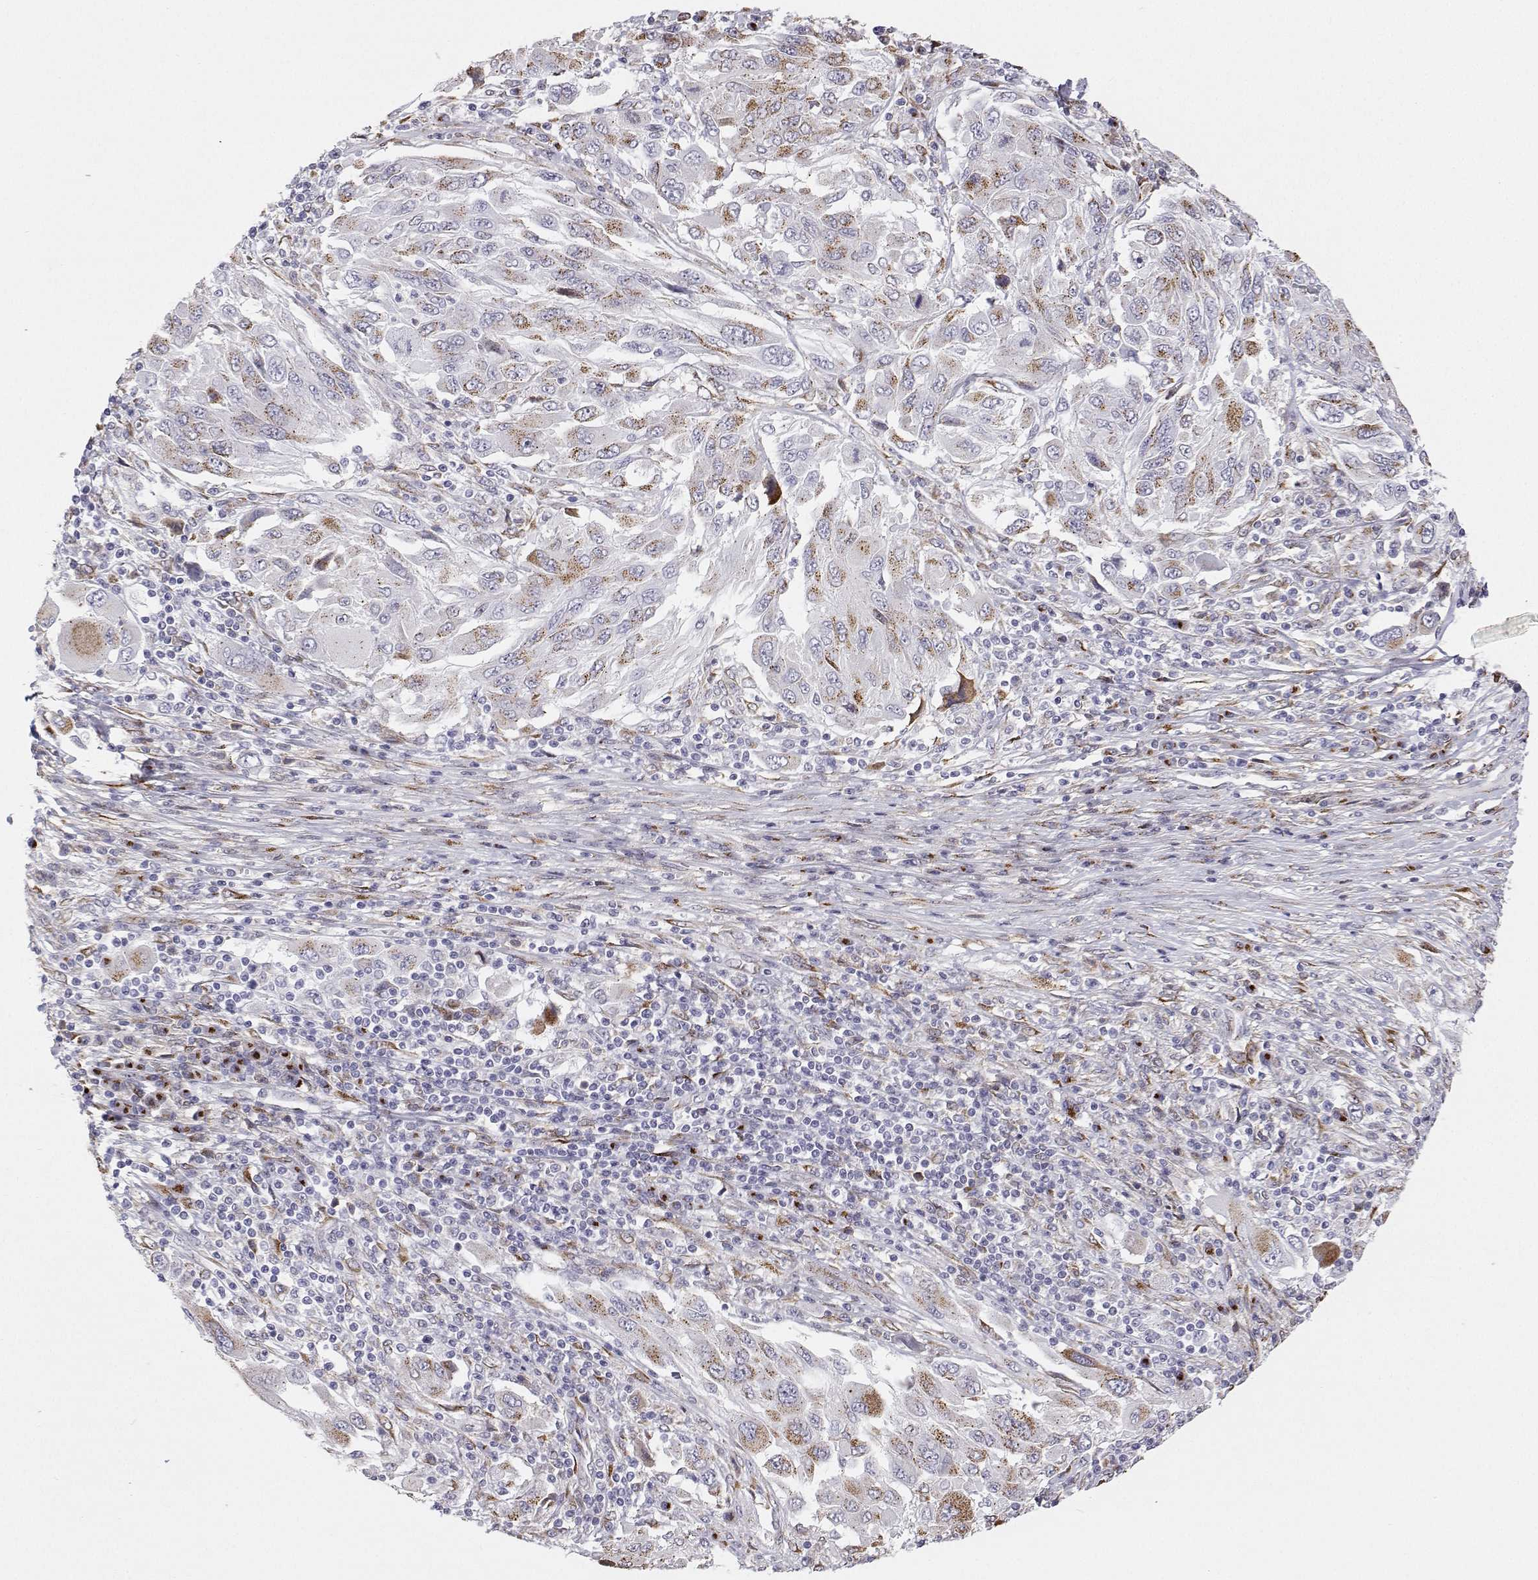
{"staining": {"intensity": "moderate", "quantity": "<25%", "location": "cytoplasmic/membranous"}, "tissue": "melanoma", "cell_type": "Tumor cells", "image_type": "cancer", "snomed": [{"axis": "morphology", "description": "Malignant melanoma, NOS"}, {"axis": "topography", "description": "Skin"}], "caption": "Melanoma was stained to show a protein in brown. There is low levels of moderate cytoplasmic/membranous expression in approximately <25% of tumor cells. The staining was performed using DAB to visualize the protein expression in brown, while the nuclei were stained in blue with hematoxylin (Magnification: 20x).", "gene": "STARD13", "patient": {"sex": "female", "age": 91}}